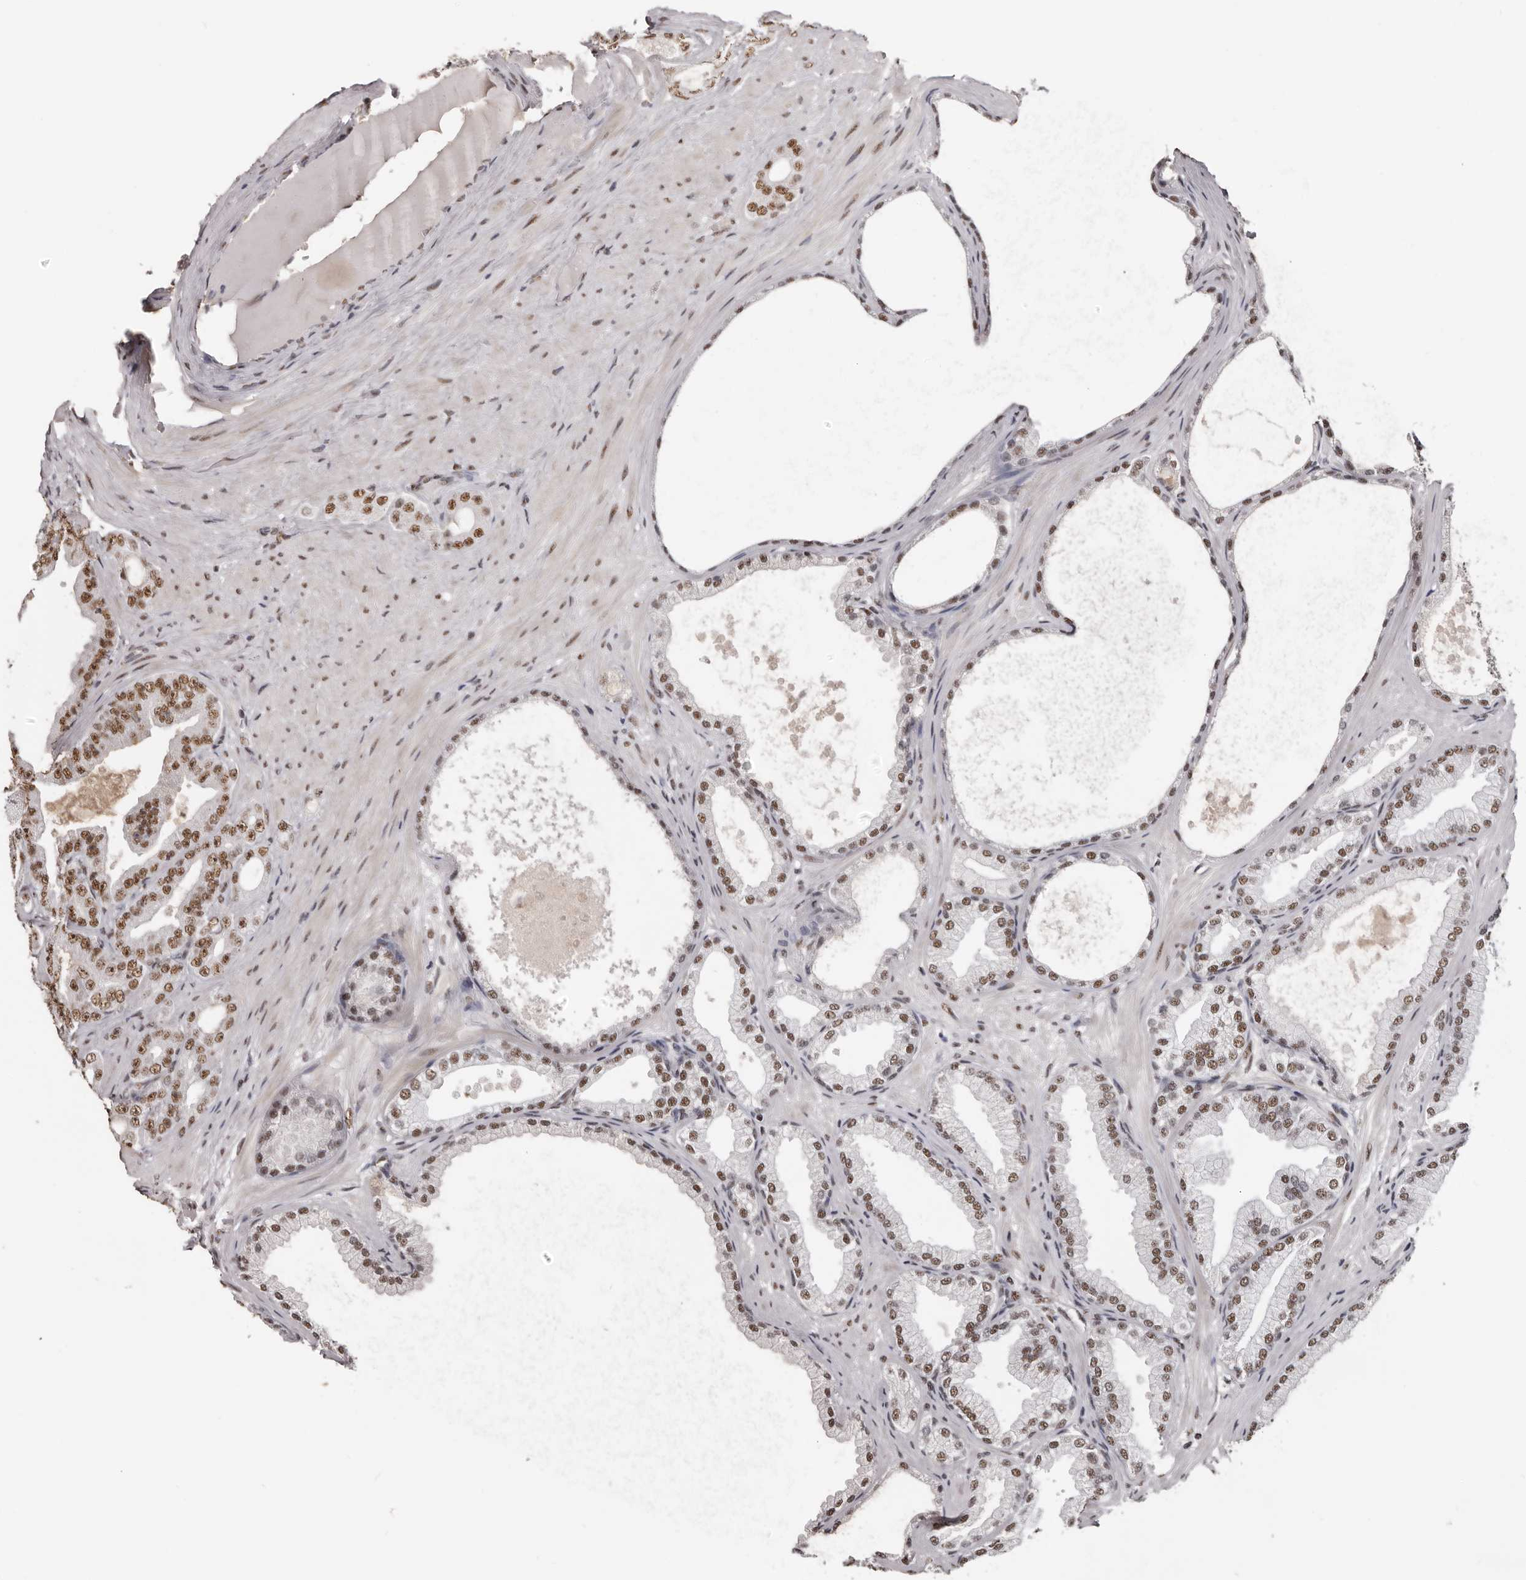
{"staining": {"intensity": "moderate", "quantity": ">75%", "location": "nuclear"}, "tissue": "prostate cancer", "cell_type": "Tumor cells", "image_type": "cancer", "snomed": [{"axis": "morphology", "description": "Adenocarcinoma, Low grade"}, {"axis": "topography", "description": "Prostate"}], "caption": "This is an image of immunohistochemistry (IHC) staining of adenocarcinoma (low-grade) (prostate), which shows moderate staining in the nuclear of tumor cells.", "gene": "SCAF4", "patient": {"sex": "male", "age": 63}}